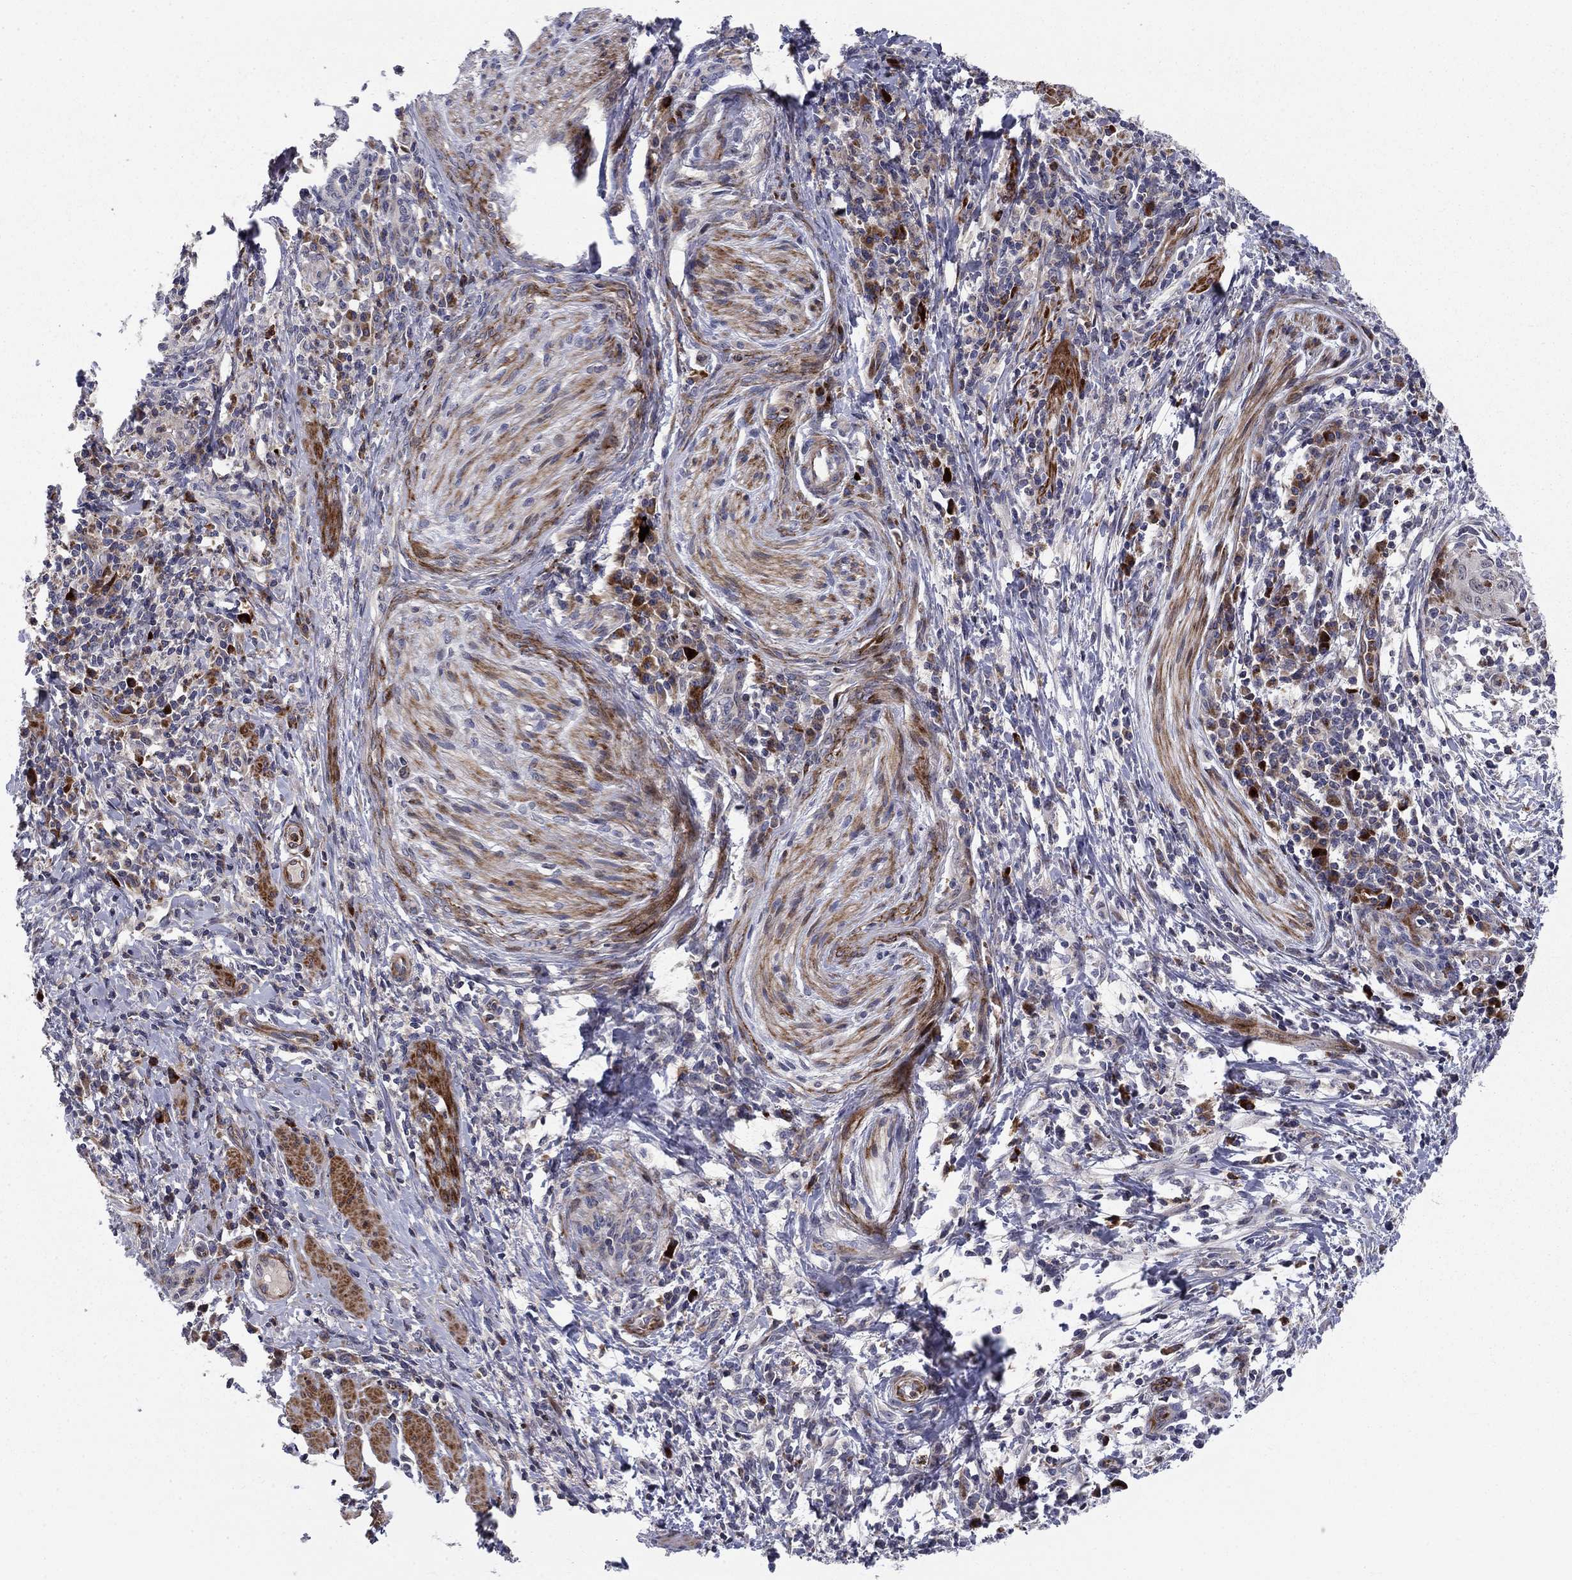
{"staining": {"intensity": "strong", "quantity": "<25%", "location": "nuclear"}, "tissue": "cervical cancer", "cell_type": "Tumor cells", "image_type": "cancer", "snomed": [{"axis": "morphology", "description": "Squamous cell carcinoma, NOS"}, {"axis": "topography", "description": "Cervix"}], "caption": "Brown immunohistochemical staining in cervical cancer shows strong nuclear staining in about <25% of tumor cells.", "gene": "MIOS", "patient": {"sex": "female", "age": 26}}